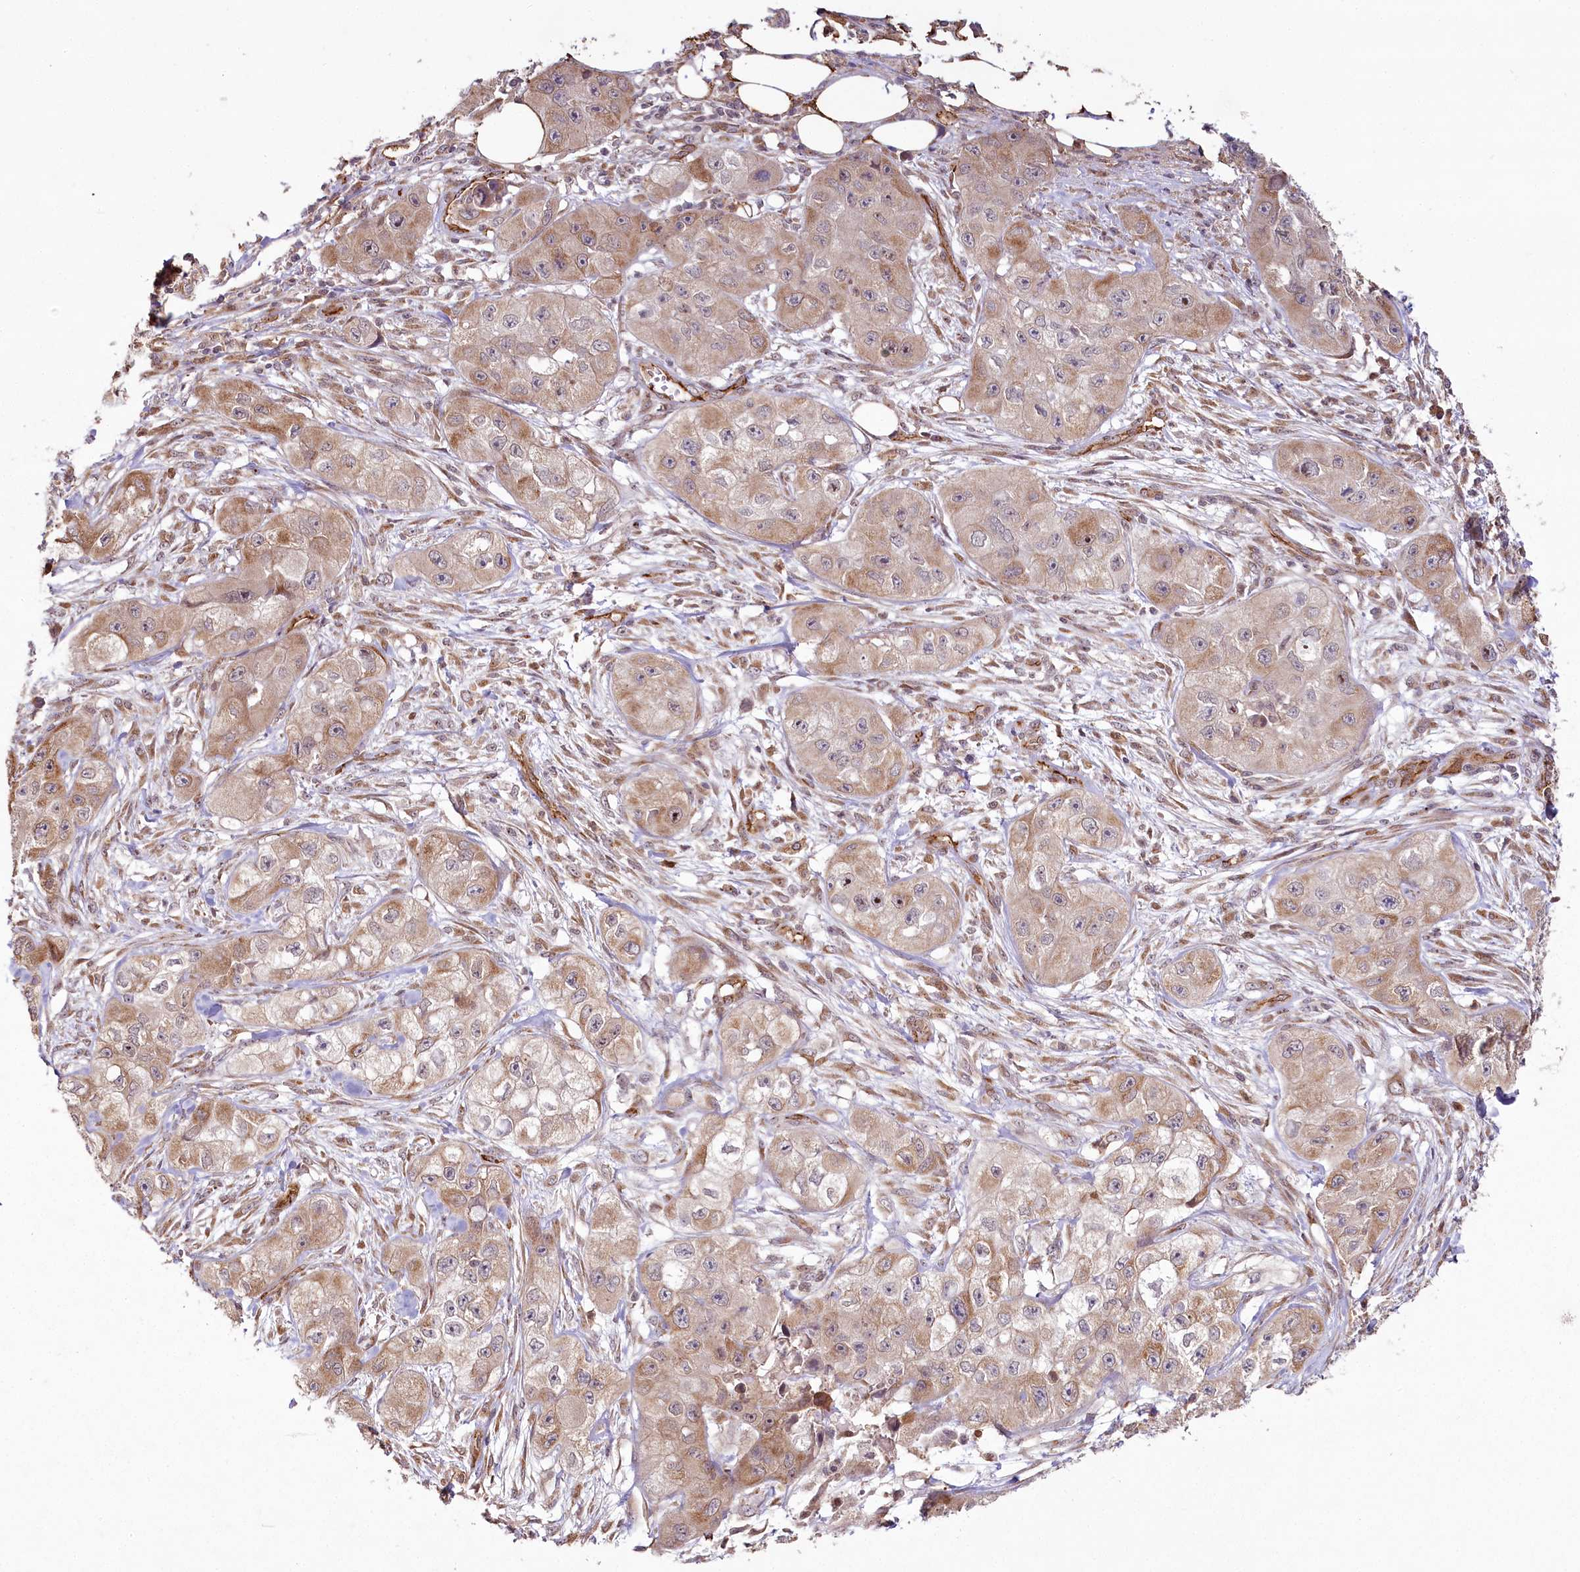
{"staining": {"intensity": "moderate", "quantity": "25%-75%", "location": "cytoplasmic/membranous,nuclear"}, "tissue": "skin cancer", "cell_type": "Tumor cells", "image_type": "cancer", "snomed": [{"axis": "morphology", "description": "Squamous cell carcinoma, NOS"}, {"axis": "topography", "description": "Skin"}, {"axis": "topography", "description": "Subcutis"}], "caption": "IHC micrograph of neoplastic tissue: squamous cell carcinoma (skin) stained using immunohistochemistry (IHC) demonstrates medium levels of moderate protein expression localized specifically in the cytoplasmic/membranous and nuclear of tumor cells, appearing as a cytoplasmic/membranous and nuclear brown color.", "gene": "ALKBH8", "patient": {"sex": "male", "age": 73}}